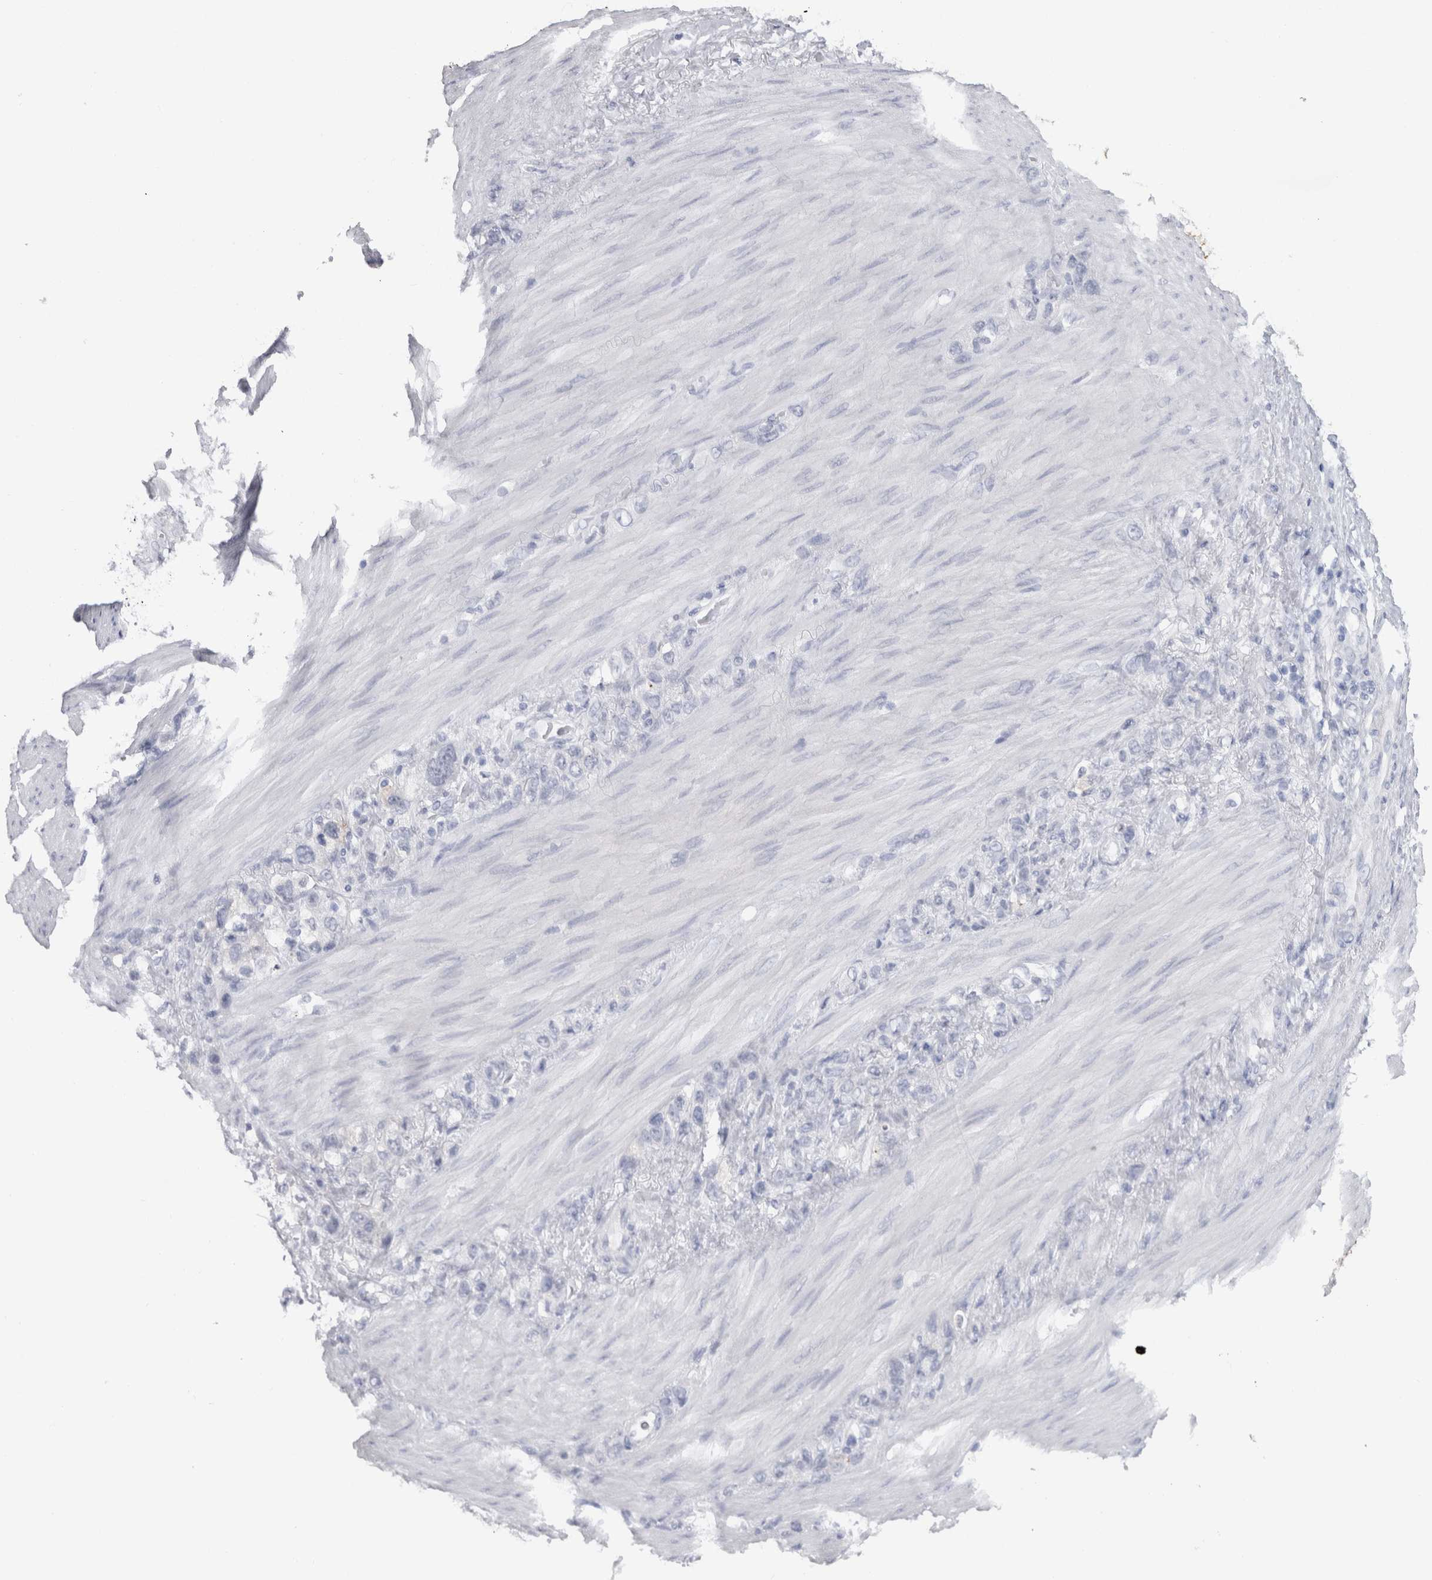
{"staining": {"intensity": "negative", "quantity": "none", "location": "none"}, "tissue": "stomach cancer", "cell_type": "Tumor cells", "image_type": "cancer", "snomed": [{"axis": "morphology", "description": "Adenocarcinoma, NOS"}, {"axis": "morphology", "description": "Adenocarcinoma, High grade"}, {"axis": "topography", "description": "Stomach, upper"}, {"axis": "topography", "description": "Stomach, lower"}], "caption": "IHC of human stomach cancer (adenocarcinoma (high-grade)) exhibits no positivity in tumor cells.", "gene": "CDH17", "patient": {"sex": "female", "age": 65}}